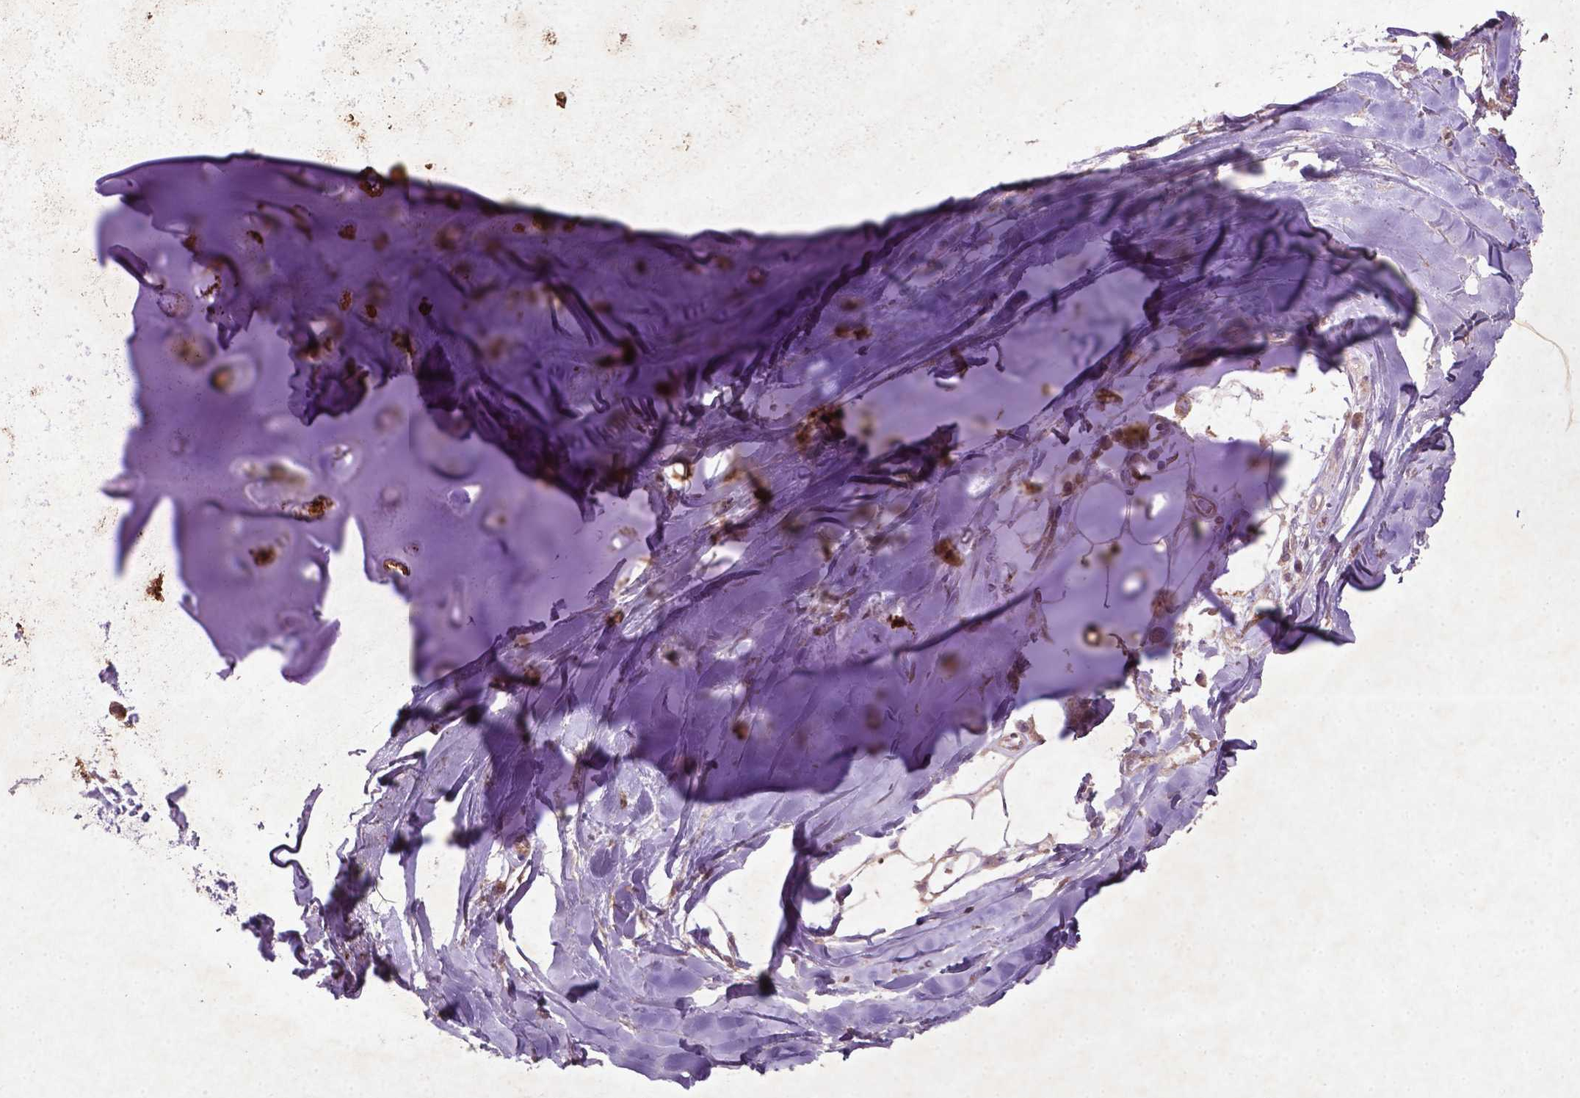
{"staining": {"intensity": "weak", "quantity": "<25%", "location": "cytoplasmic/membranous"}, "tissue": "adipose tissue", "cell_type": "Adipocytes", "image_type": "normal", "snomed": [{"axis": "morphology", "description": "Normal tissue, NOS"}, {"axis": "morphology", "description": "Squamous cell carcinoma, NOS"}, {"axis": "topography", "description": "Cartilage tissue"}, {"axis": "topography", "description": "Bronchus"}, {"axis": "topography", "description": "Lung"}], "caption": "Adipocytes are negative for protein expression in normal human adipose tissue. The staining was performed using DAB to visualize the protein expression in brown, while the nuclei were stained in blue with hematoxylin (Magnification: 20x).", "gene": "MTOR", "patient": {"sex": "male", "age": 66}}